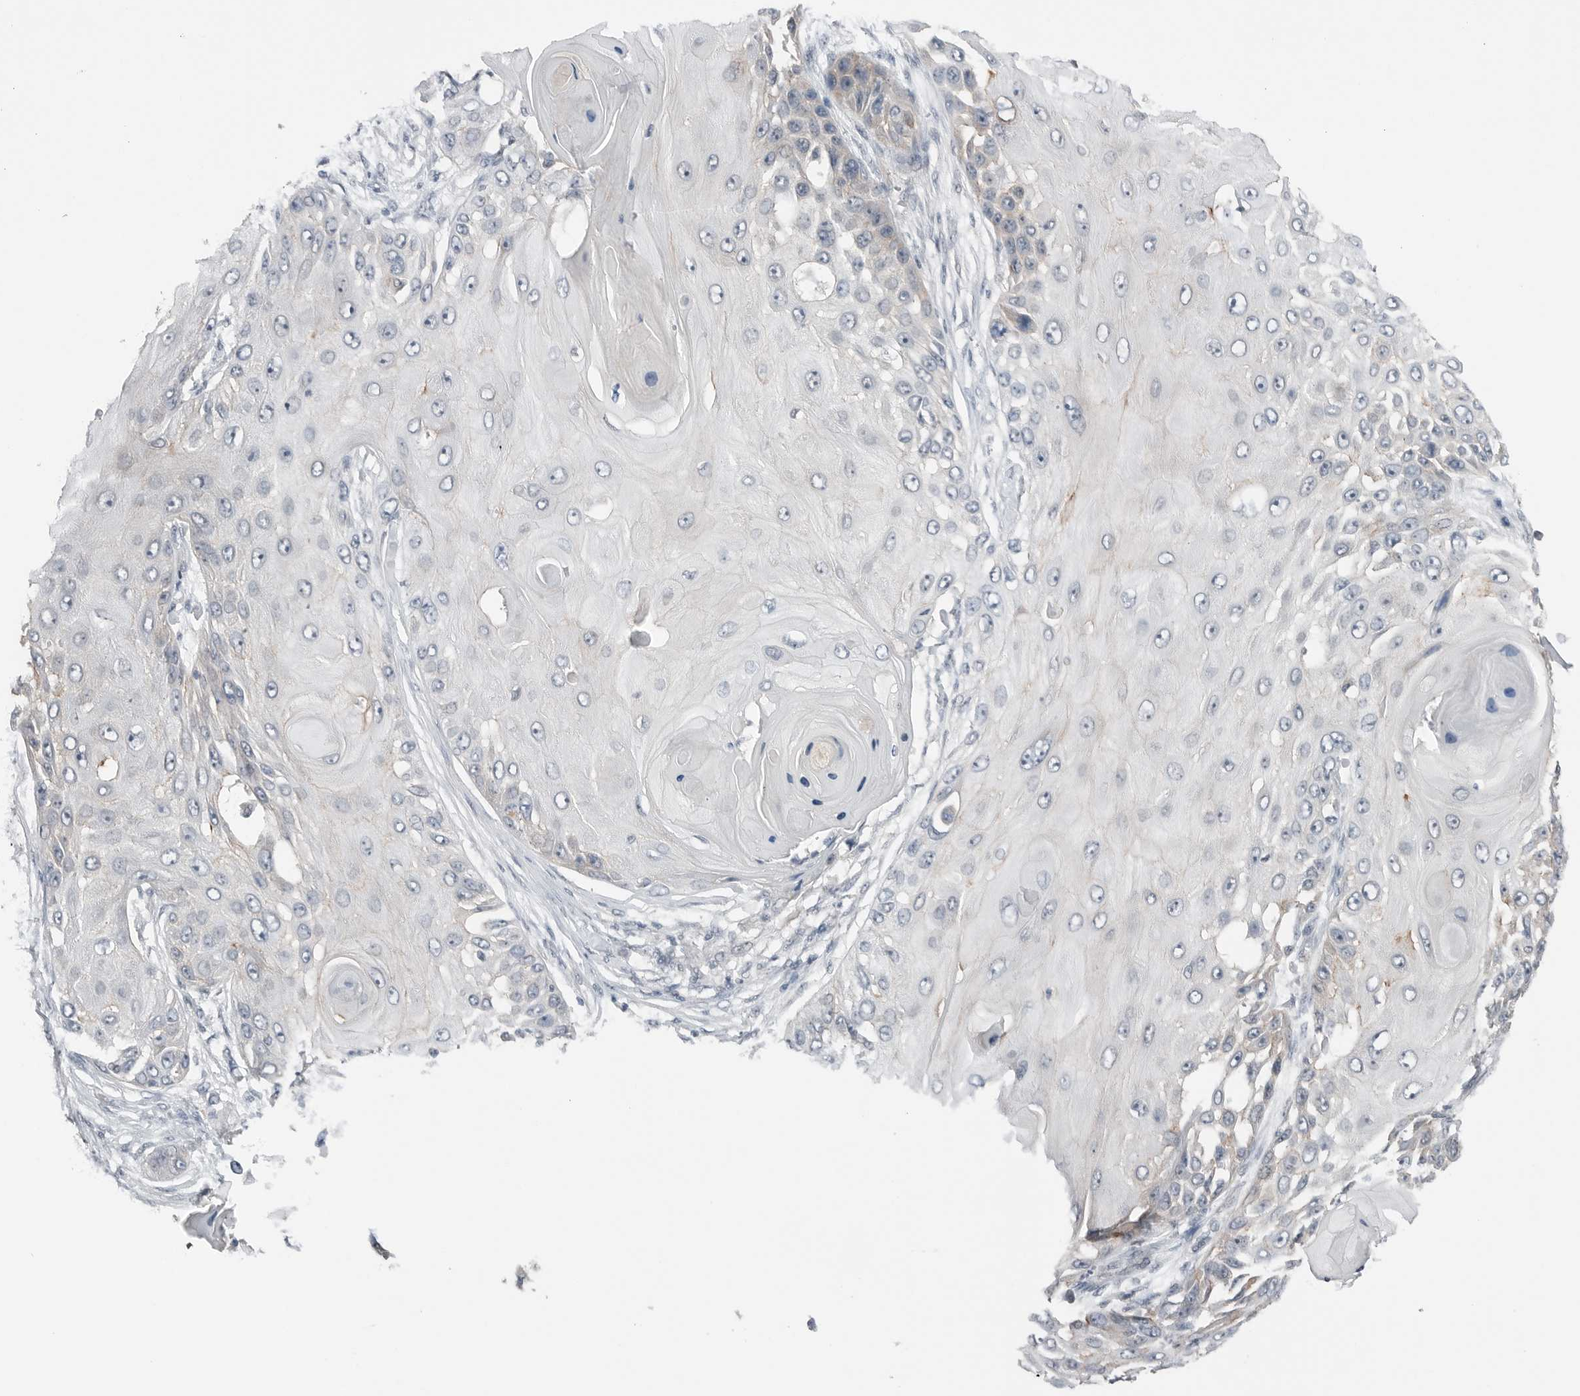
{"staining": {"intensity": "negative", "quantity": "none", "location": "none"}, "tissue": "skin cancer", "cell_type": "Tumor cells", "image_type": "cancer", "snomed": [{"axis": "morphology", "description": "Squamous cell carcinoma, NOS"}, {"axis": "topography", "description": "Skin"}], "caption": "High power microscopy image of an immunohistochemistry image of skin cancer, revealing no significant positivity in tumor cells.", "gene": "NTAQ1", "patient": {"sex": "female", "age": 44}}